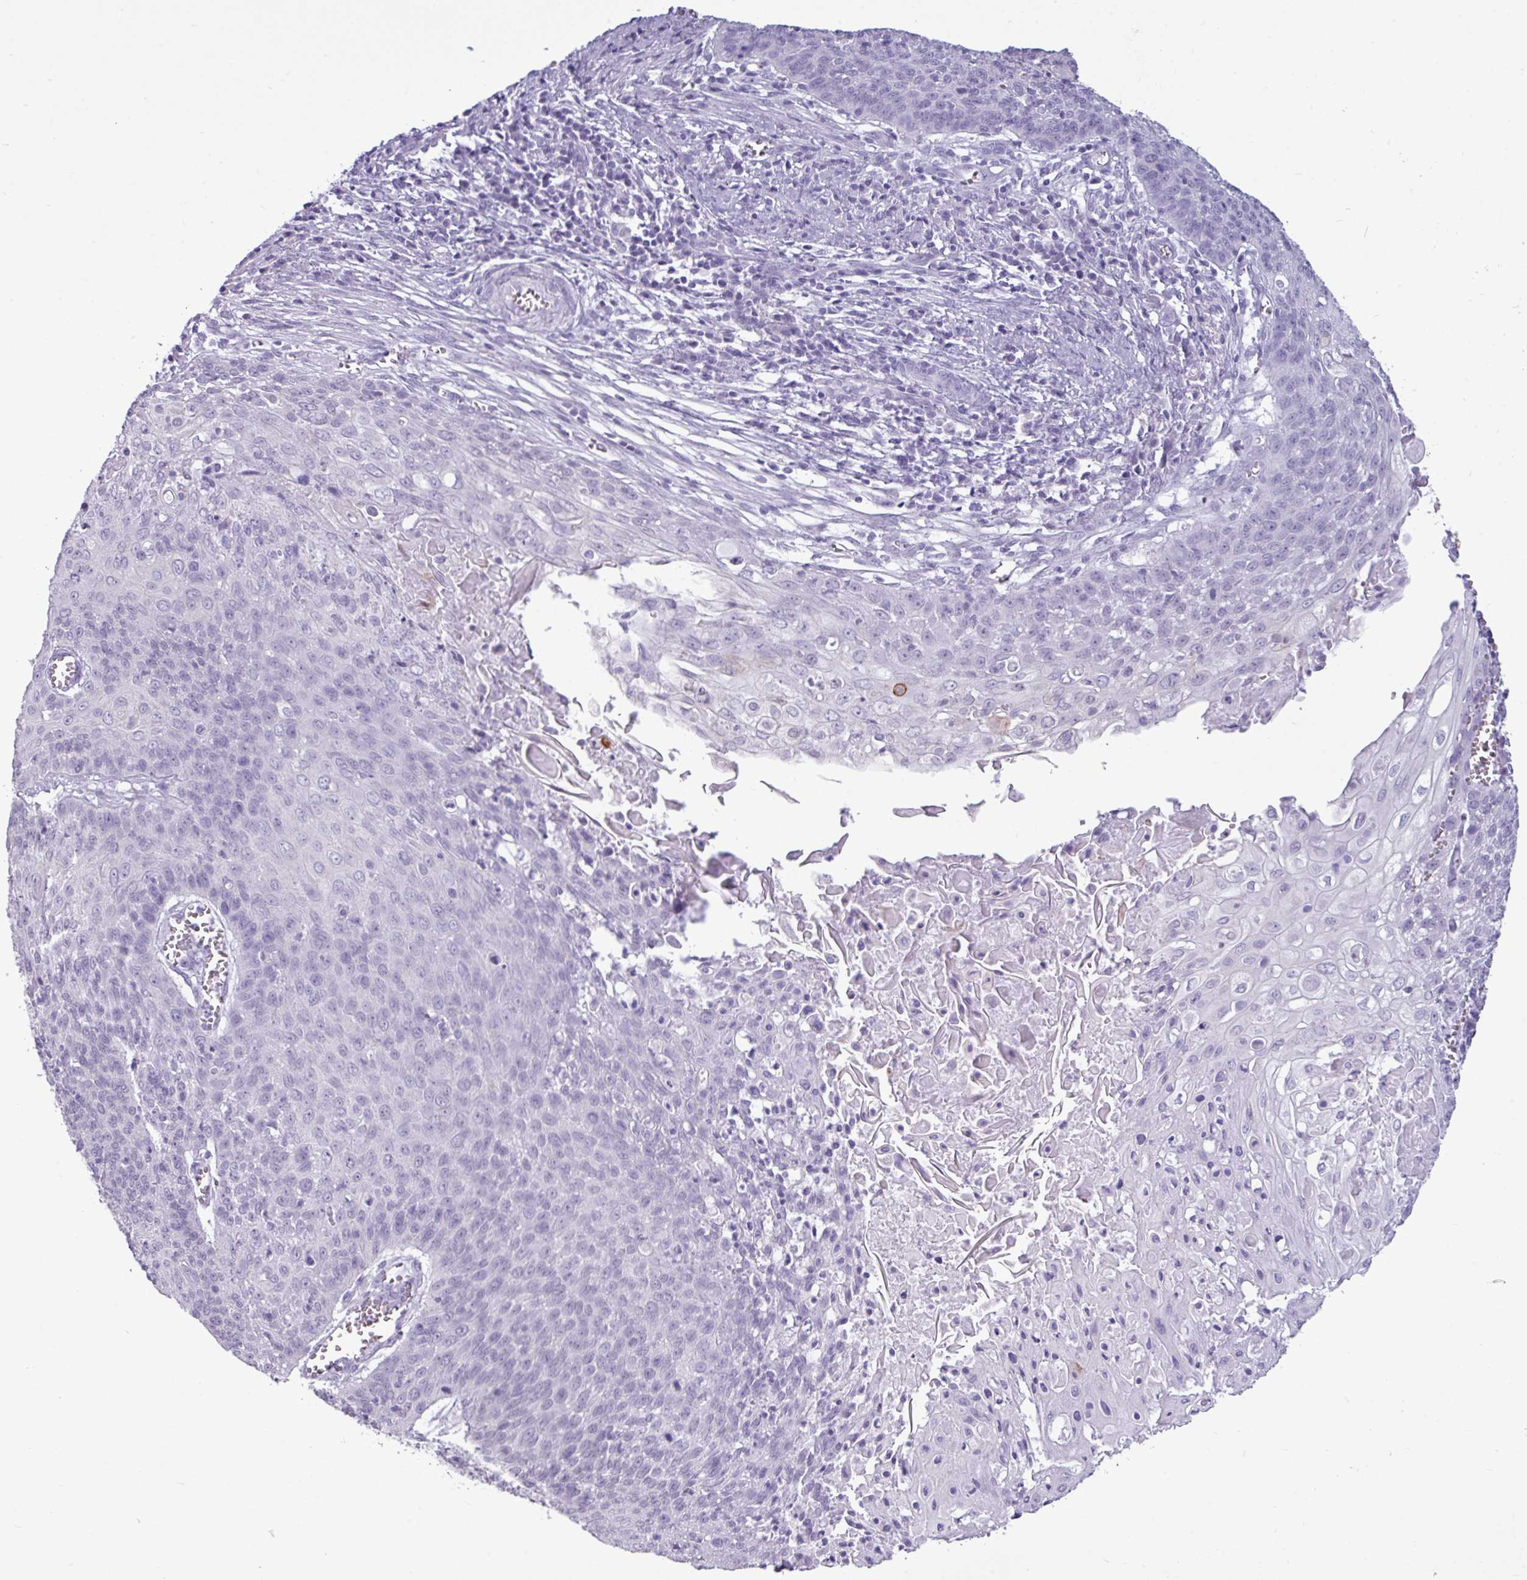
{"staining": {"intensity": "negative", "quantity": "none", "location": "none"}, "tissue": "cervical cancer", "cell_type": "Tumor cells", "image_type": "cancer", "snomed": [{"axis": "morphology", "description": "Squamous cell carcinoma, NOS"}, {"axis": "topography", "description": "Cervix"}], "caption": "High magnification brightfield microscopy of squamous cell carcinoma (cervical) stained with DAB (brown) and counterstained with hematoxylin (blue): tumor cells show no significant positivity. Brightfield microscopy of immunohistochemistry stained with DAB (brown) and hematoxylin (blue), captured at high magnification.", "gene": "AMY2A", "patient": {"sex": "female", "age": 39}}